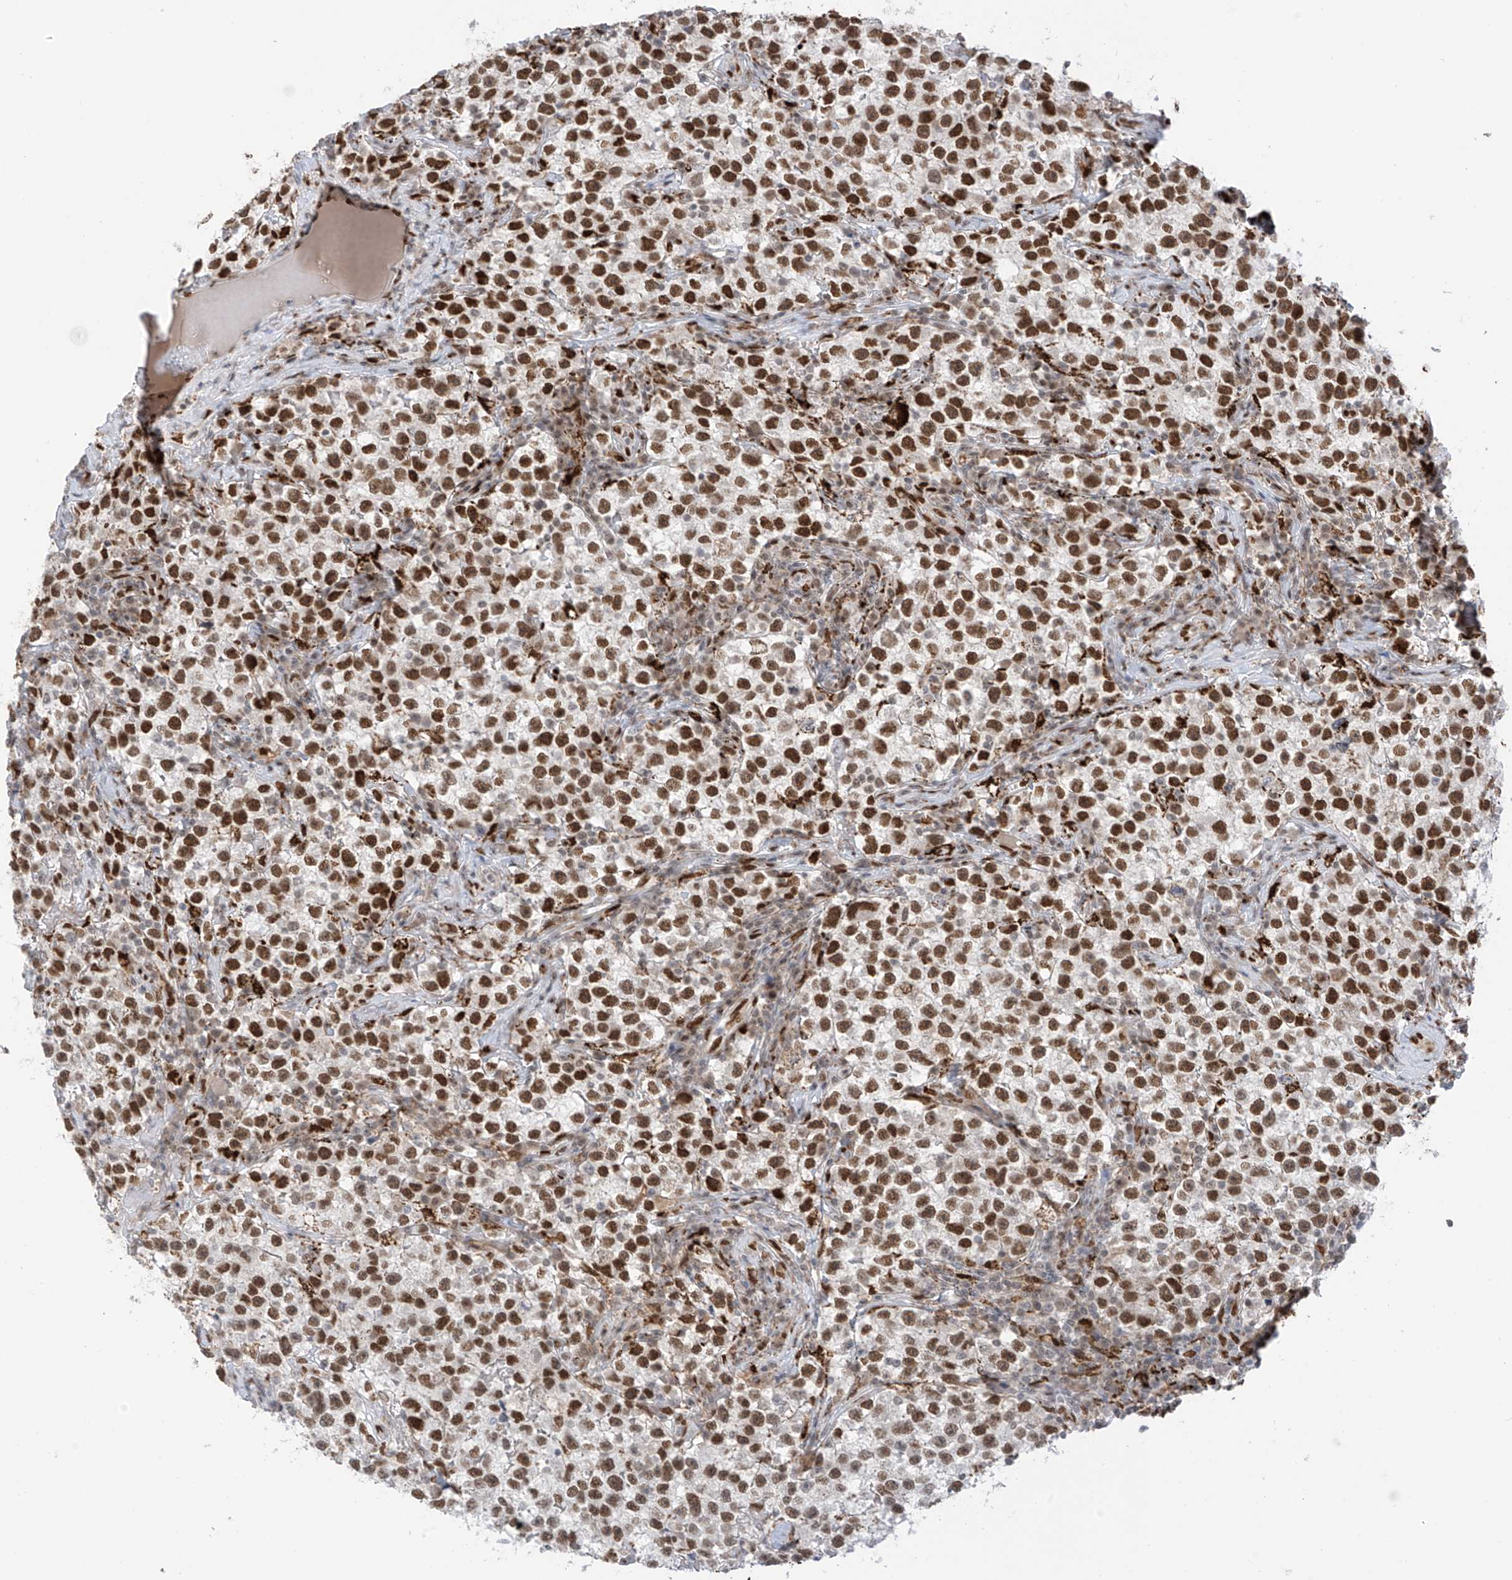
{"staining": {"intensity": "strong", "quantity": ">75%", "location": "nuclear"}, "tissue": "testis cancer", "cell_type": "Tumor cells", "image_type": "cancer", "snomed": [{"axis": "morphology", "description": "Seminoma, NOS"}, {"axis": "topography", "description": "Testis"}], "caption": "Seminoma (testis) tissue demonstrates strong nuclear staining in about >75% of tumor cells, visualized by immunohistochemistry.", "gene": "PM20D2", "patient": {"sex": "male", "age": 22}}